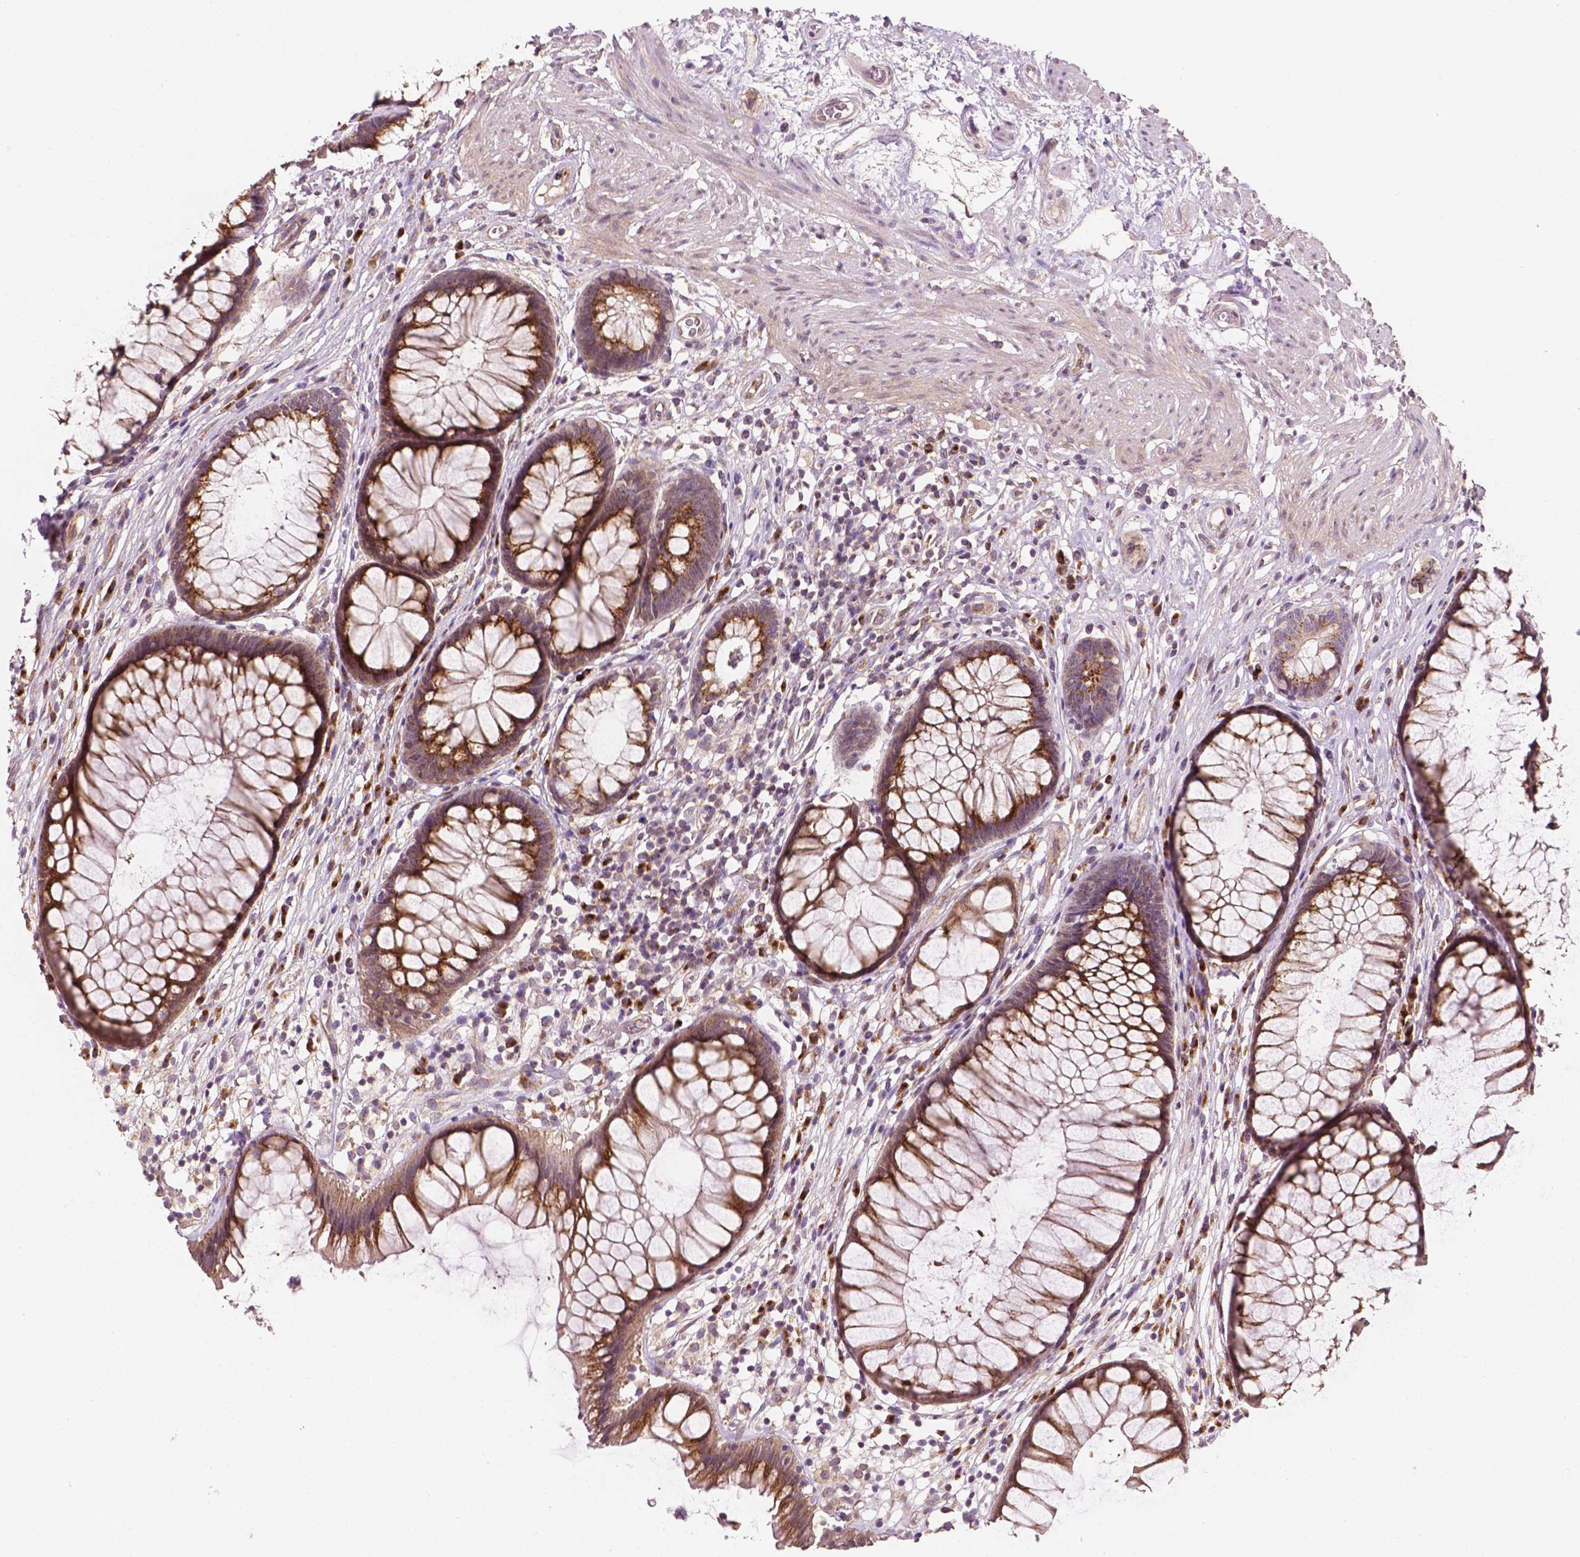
{"staining": {"intensity": "strong", "quantity": ">75%", "location": "cytoplasmic/membranous"}, "tissue": "rectum", "cell_type": "Glandular cells", "image_type": "normal", "snomed": [{"axis": "morphology", "description": "Normal tissue, NOS"}, {"axis": "topography", "description": "Smooth muscle"}, {"axis": "topography", "description": "Rectum"}], "caption": "The micrograph reveals staining of benign rectum, revealing strong cytoplasmic/membranous protein positivity (brown color) within glandular cells.", "gene": "EBAG9", "patient": {"sex": "male", "age": 53}}